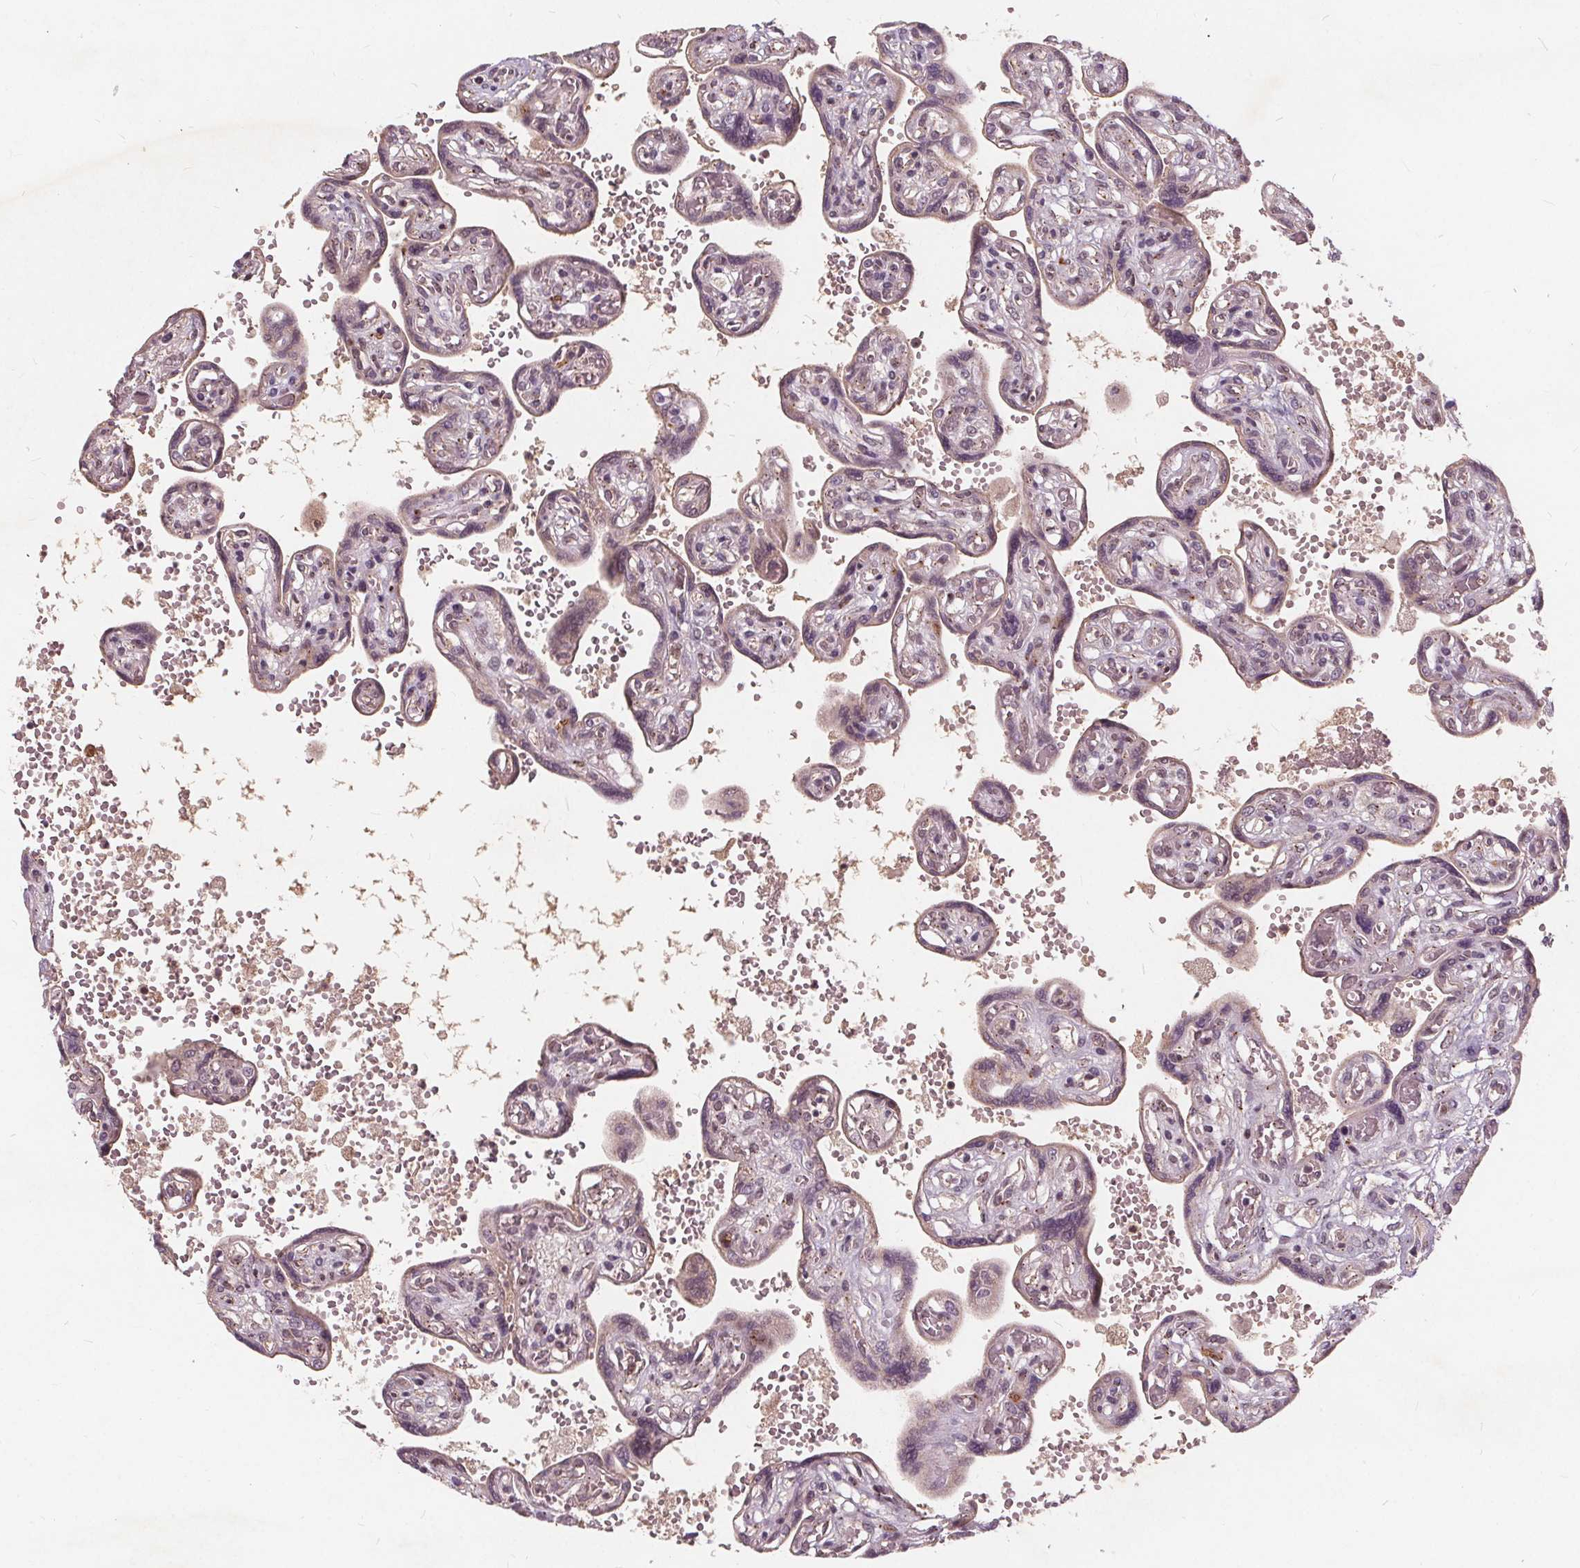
{"staining": {"intensity": "weak", "quantity": "<25%", "location": "cytoplasmic/membranous"}, "tissue": "placenta", "cell_type": "Trophoblastic cells", "image_type": "normal", "snomed": [{"axis": "morphology", "description": "Normal tissue, NOS"}, {"axis": "topography", "description": "Placenta"}], "caption": "The immunohistochemistry histopathology image has no significant positivity in trophoblastic cells of placenta. (Immunohistochemistry, brightfield microscopy, high magnification).", "gene": "CSNK1G2", "patient": {"sex": "female", "age": 32}}